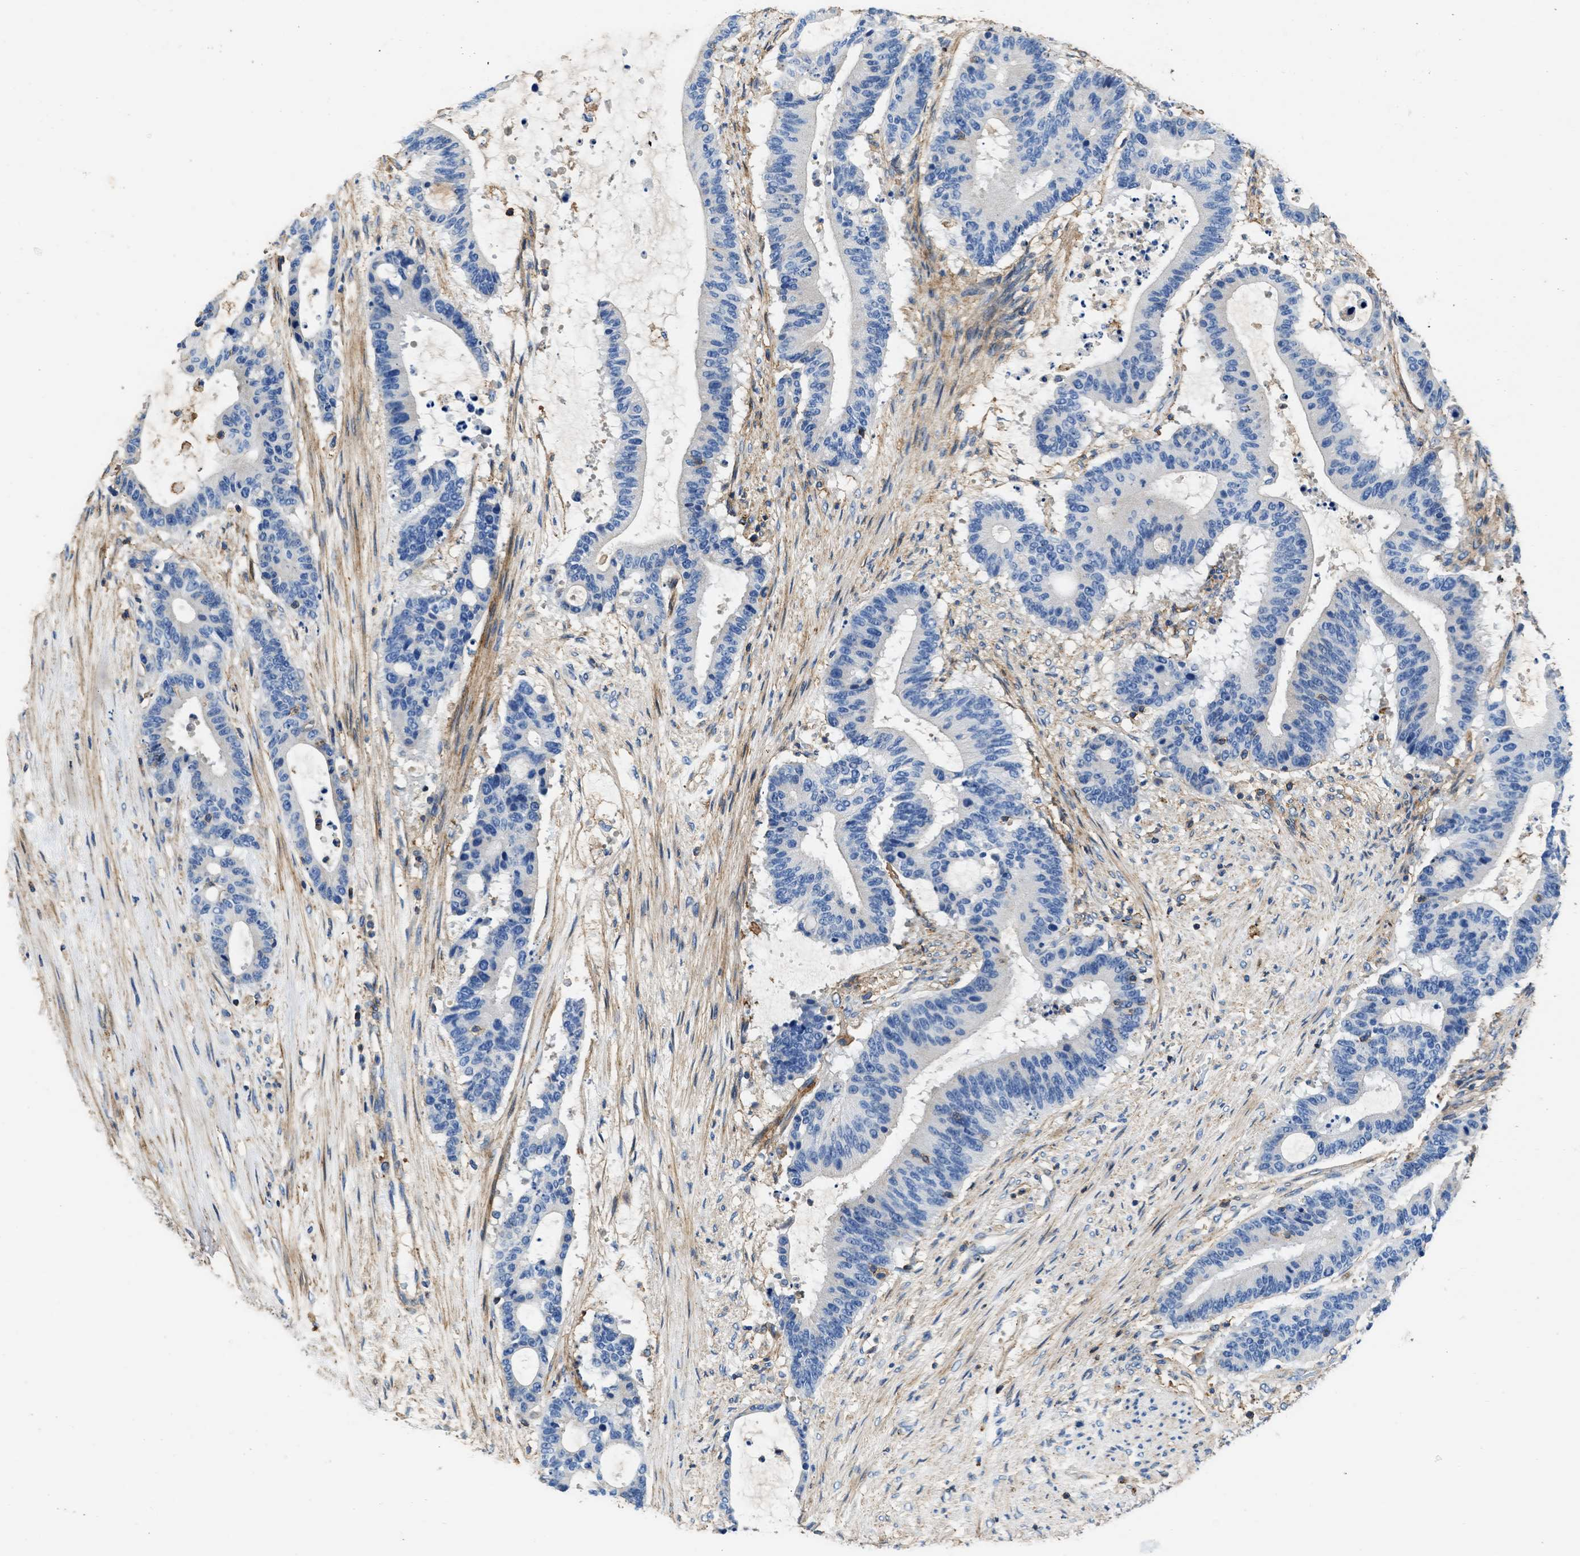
{"staining": {"intensity": "negative", "quantity": "none", "location": "none"}, "tissue": "liver cancer", "cell_type": "Tumor cells", "image_type": "cancer", "snomed": [{"axis": "morphology", "description": "Cholangiocarcinoma"}, {"axis": "topography", "description": "Liver"}], "caption": "The immunohistochemistry micrograph has no significant expression in tumor cells of liver cholangiocarcinoma tissue.", "gene": "KCNQ4", "patient": {"sex": "female", "age": 73}}